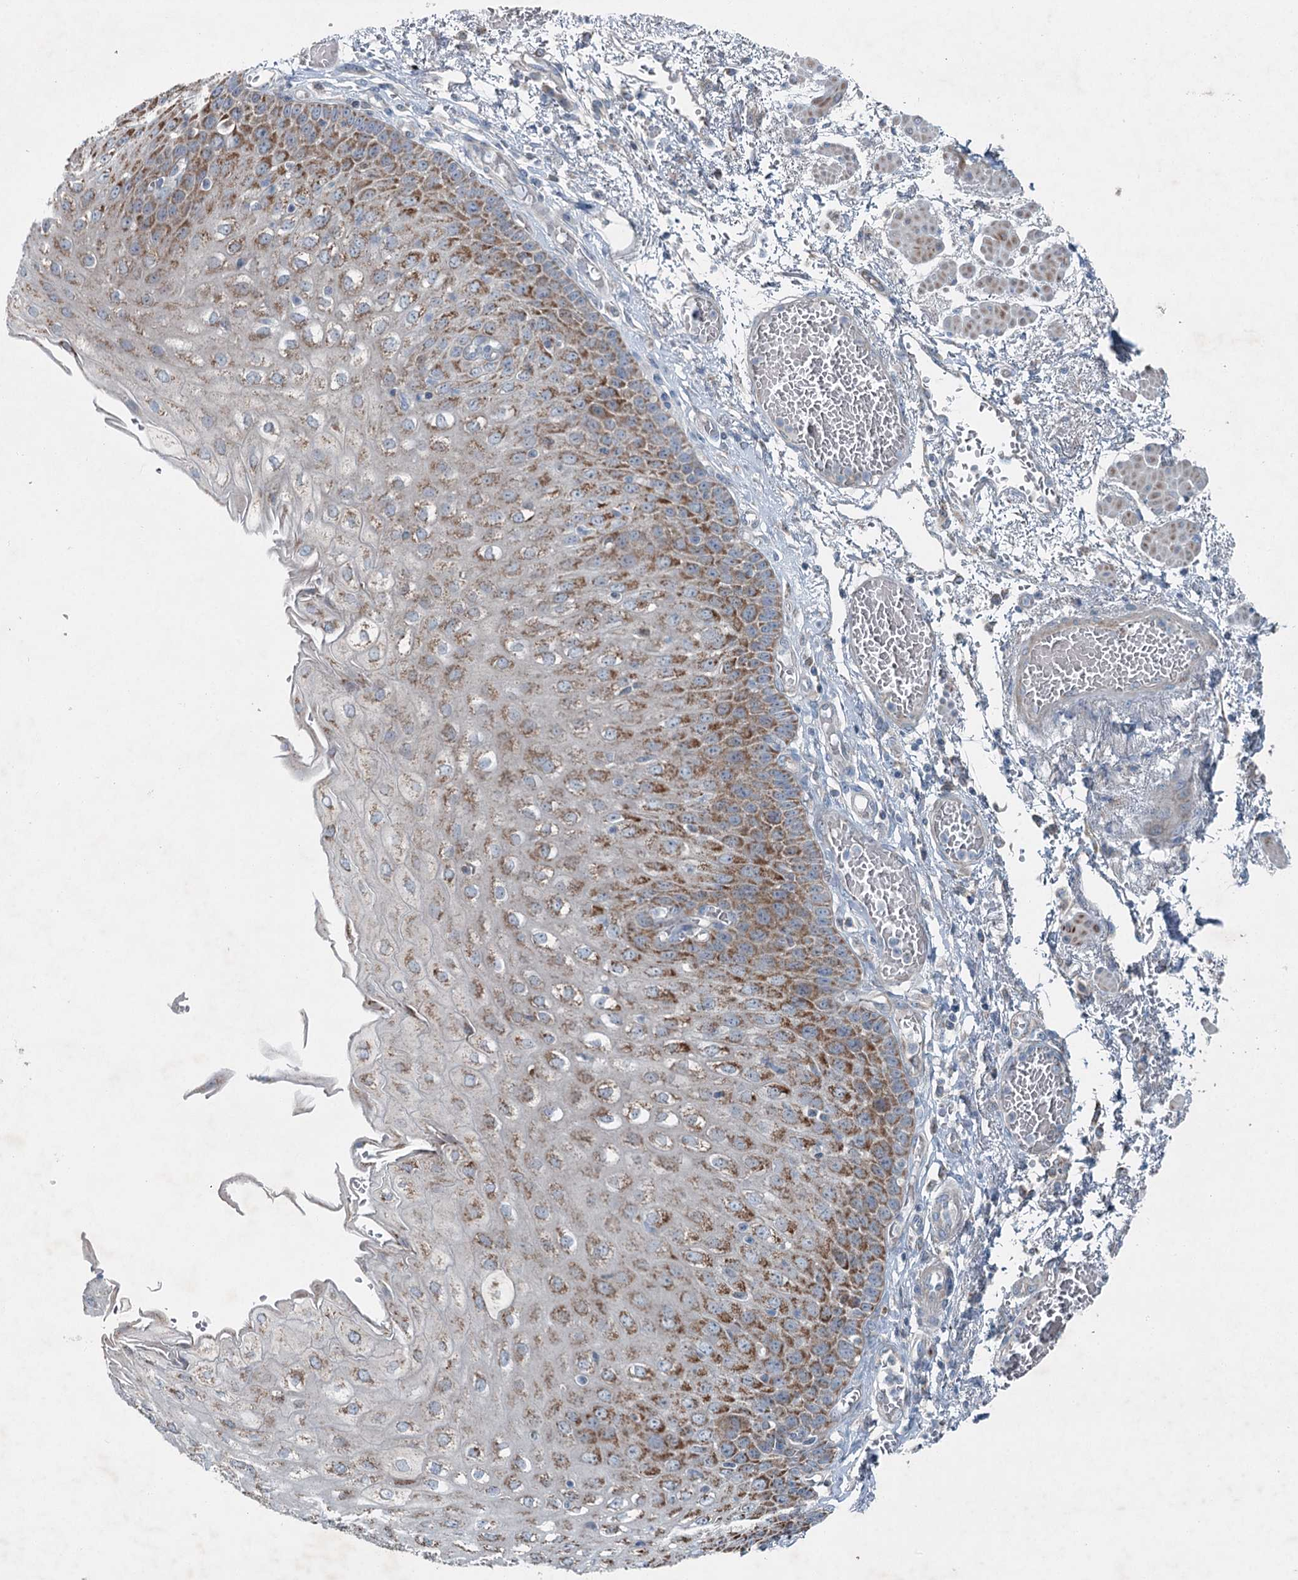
{"staining": {"intensity": "moderate", "quantity": ">75%", "location": "cytoplasmic/membranous"}, "tissue": "esophagus", "cell_type": "Squamous epithelial cells", "image_type": "normal", "snomed": [{"axis": "morphology", "description": "Normal tissue, NOS"}, {"axis": "topography", "description": "Esophagus"}], "caption": "Normal esophagus was stained to show a protein in brown. There is medium levels of moderate cytoplasmic/membranous staining in approximately >75% of squamous epithelial cells. The staining is performed using DAB brown chromogen to label protein expression. The nuclei are counter-stained blue using hematoxylin.", "gene": "CHCHD5", "patient": {"sex": "male", "age": 81}}